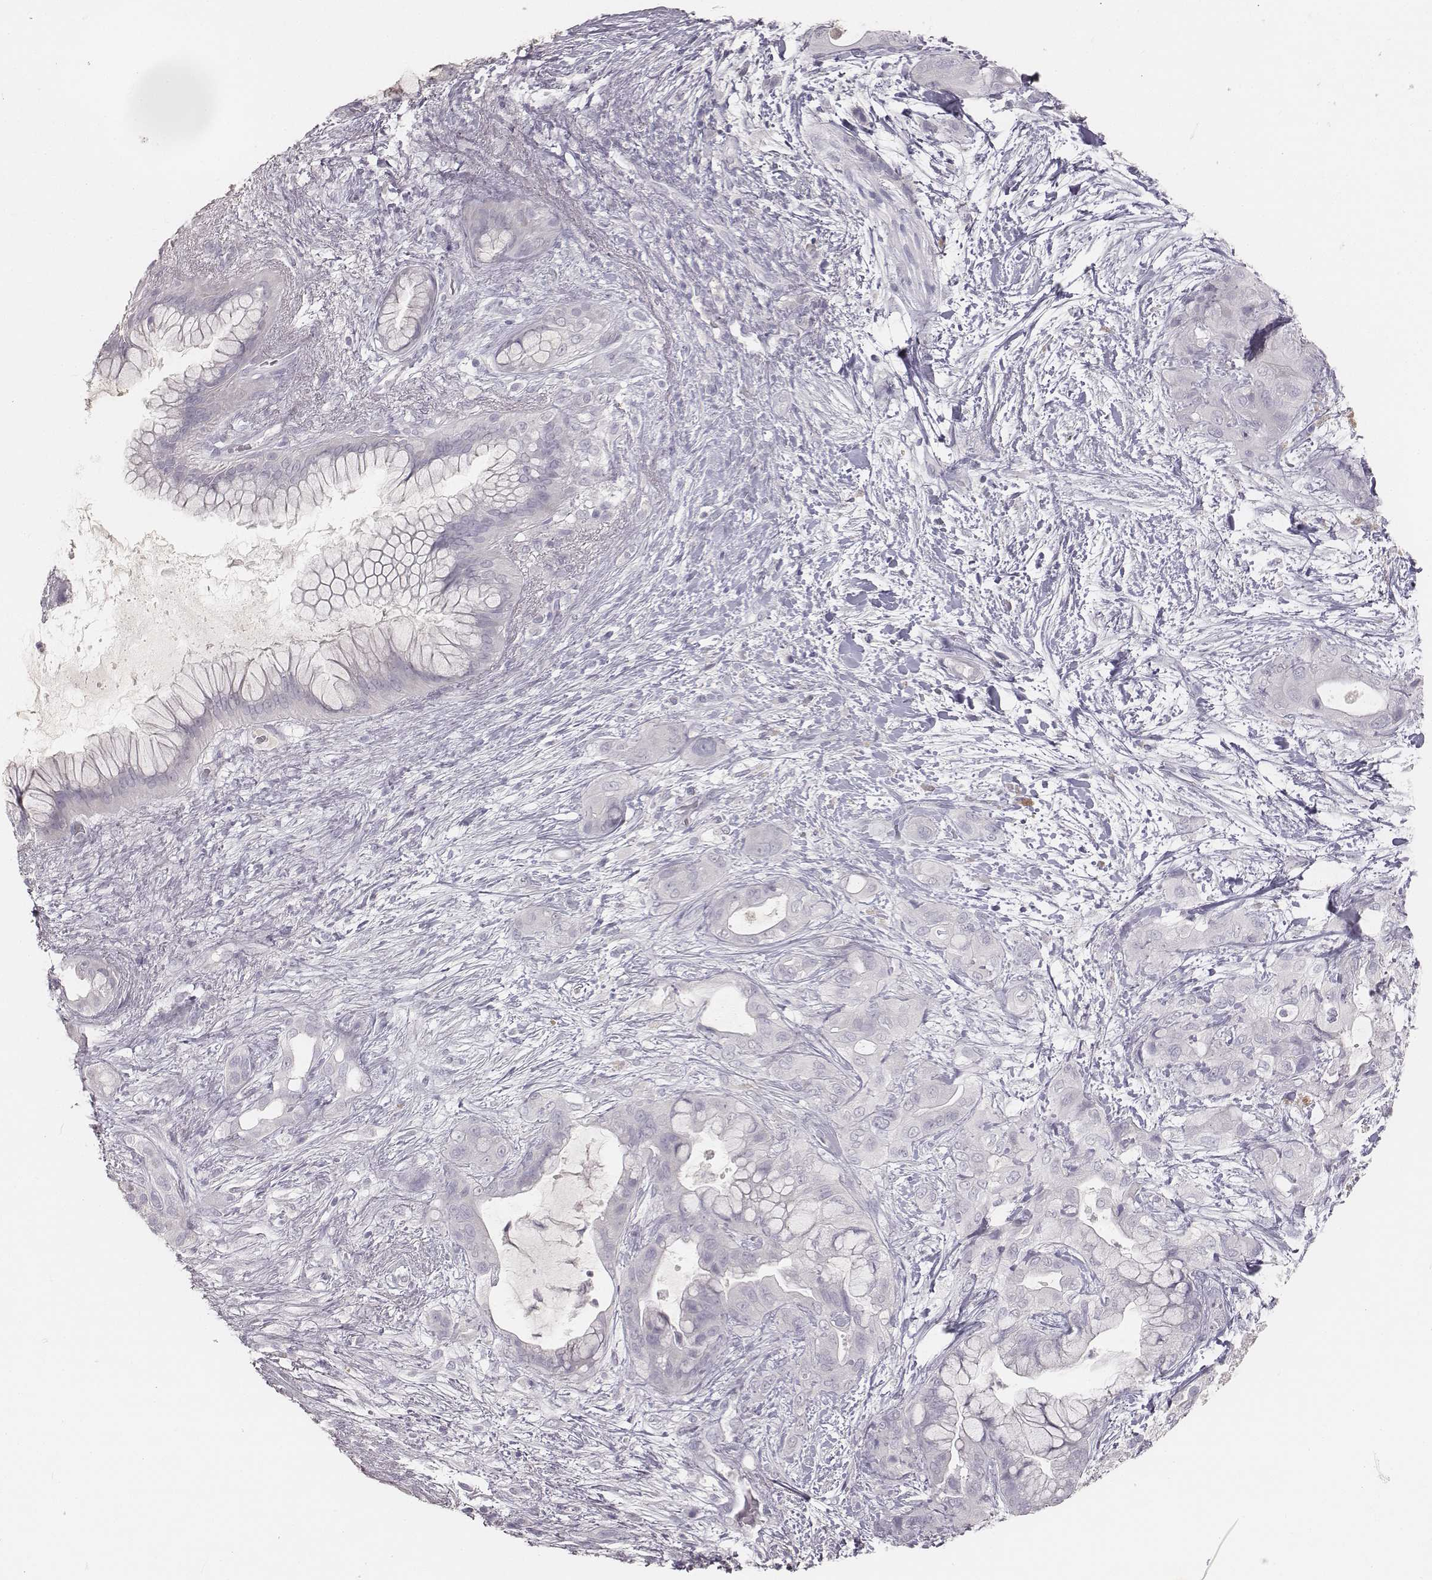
{"staining": {"intensity": "negative", "quantity": "none", "location": "none"}, "tissue": "pancreatic cancer", "cell_type": "Tumor cells", "image_type": "cancer", "snomed": [{"axis": "morphology", "description": "Adenocarcinoma, NOS"}, {"axis": "topography", "description": "Pancreas"}], "caption": "Pancreatic cancer was stained to show a protein in brown. There is no significant positivity in tumor cells.", "gene": "MYH6", "patient": {"sex": "male", "age": 71}}